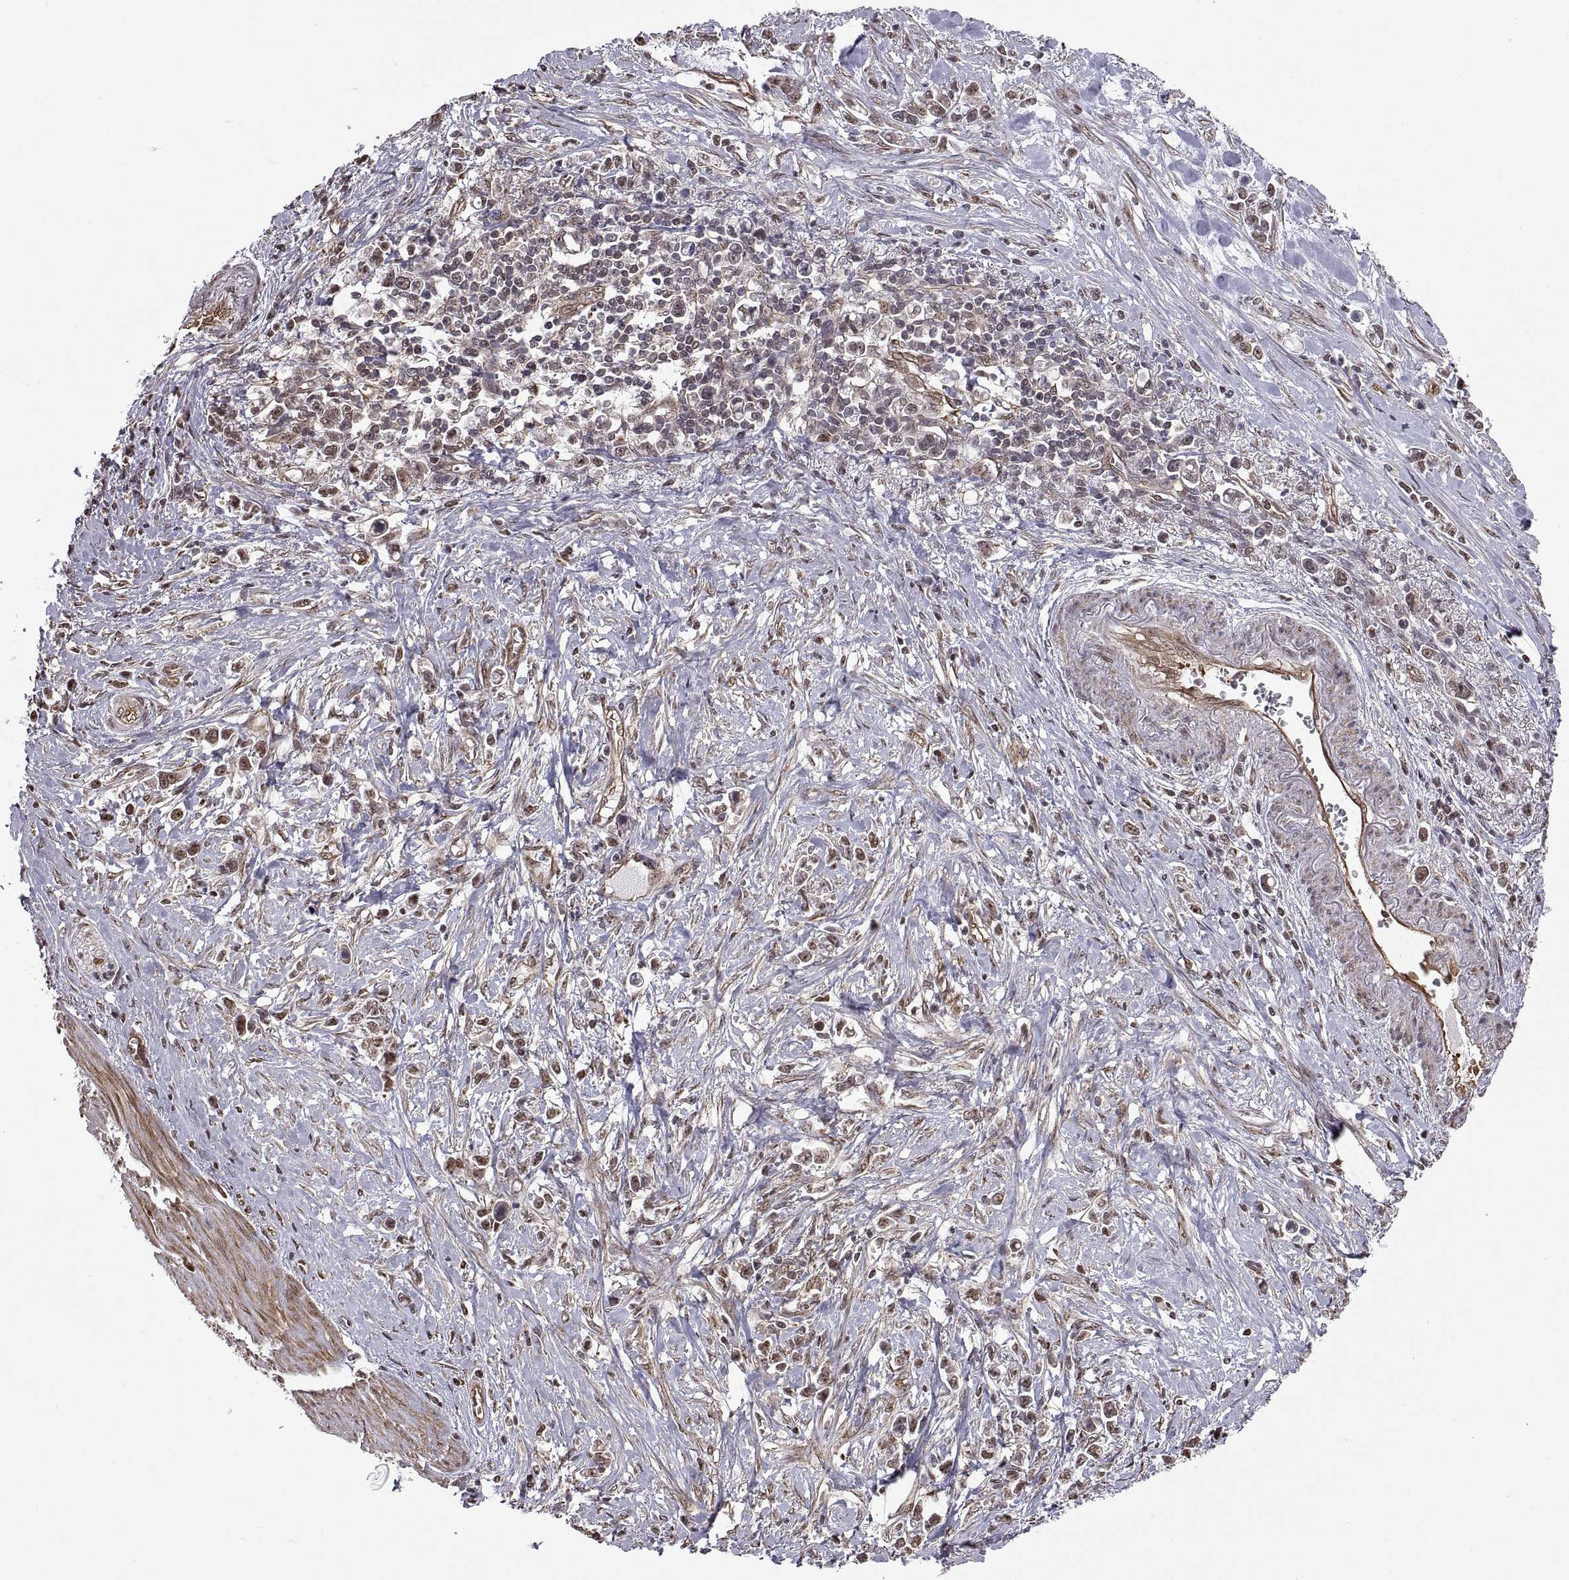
{"staining": {"intensity": "negative", "quantity": "none", "location": "none"}, "tissue": "stomach cancer", "cell_type": "Tumor cells", "image_type": "cancer", "snomed": [{"axis": "morphology", "description": "Adenocarcinoma, NOS"}, {"axis": "topography", "description": "Stomach"}], "caption": "A photomicrograph of human stomach cancer (adenocarcinoma) is negative for staining in tumor cells.", "gene": "ARRB1", "patient": {"sex": "male", "age": 63}}